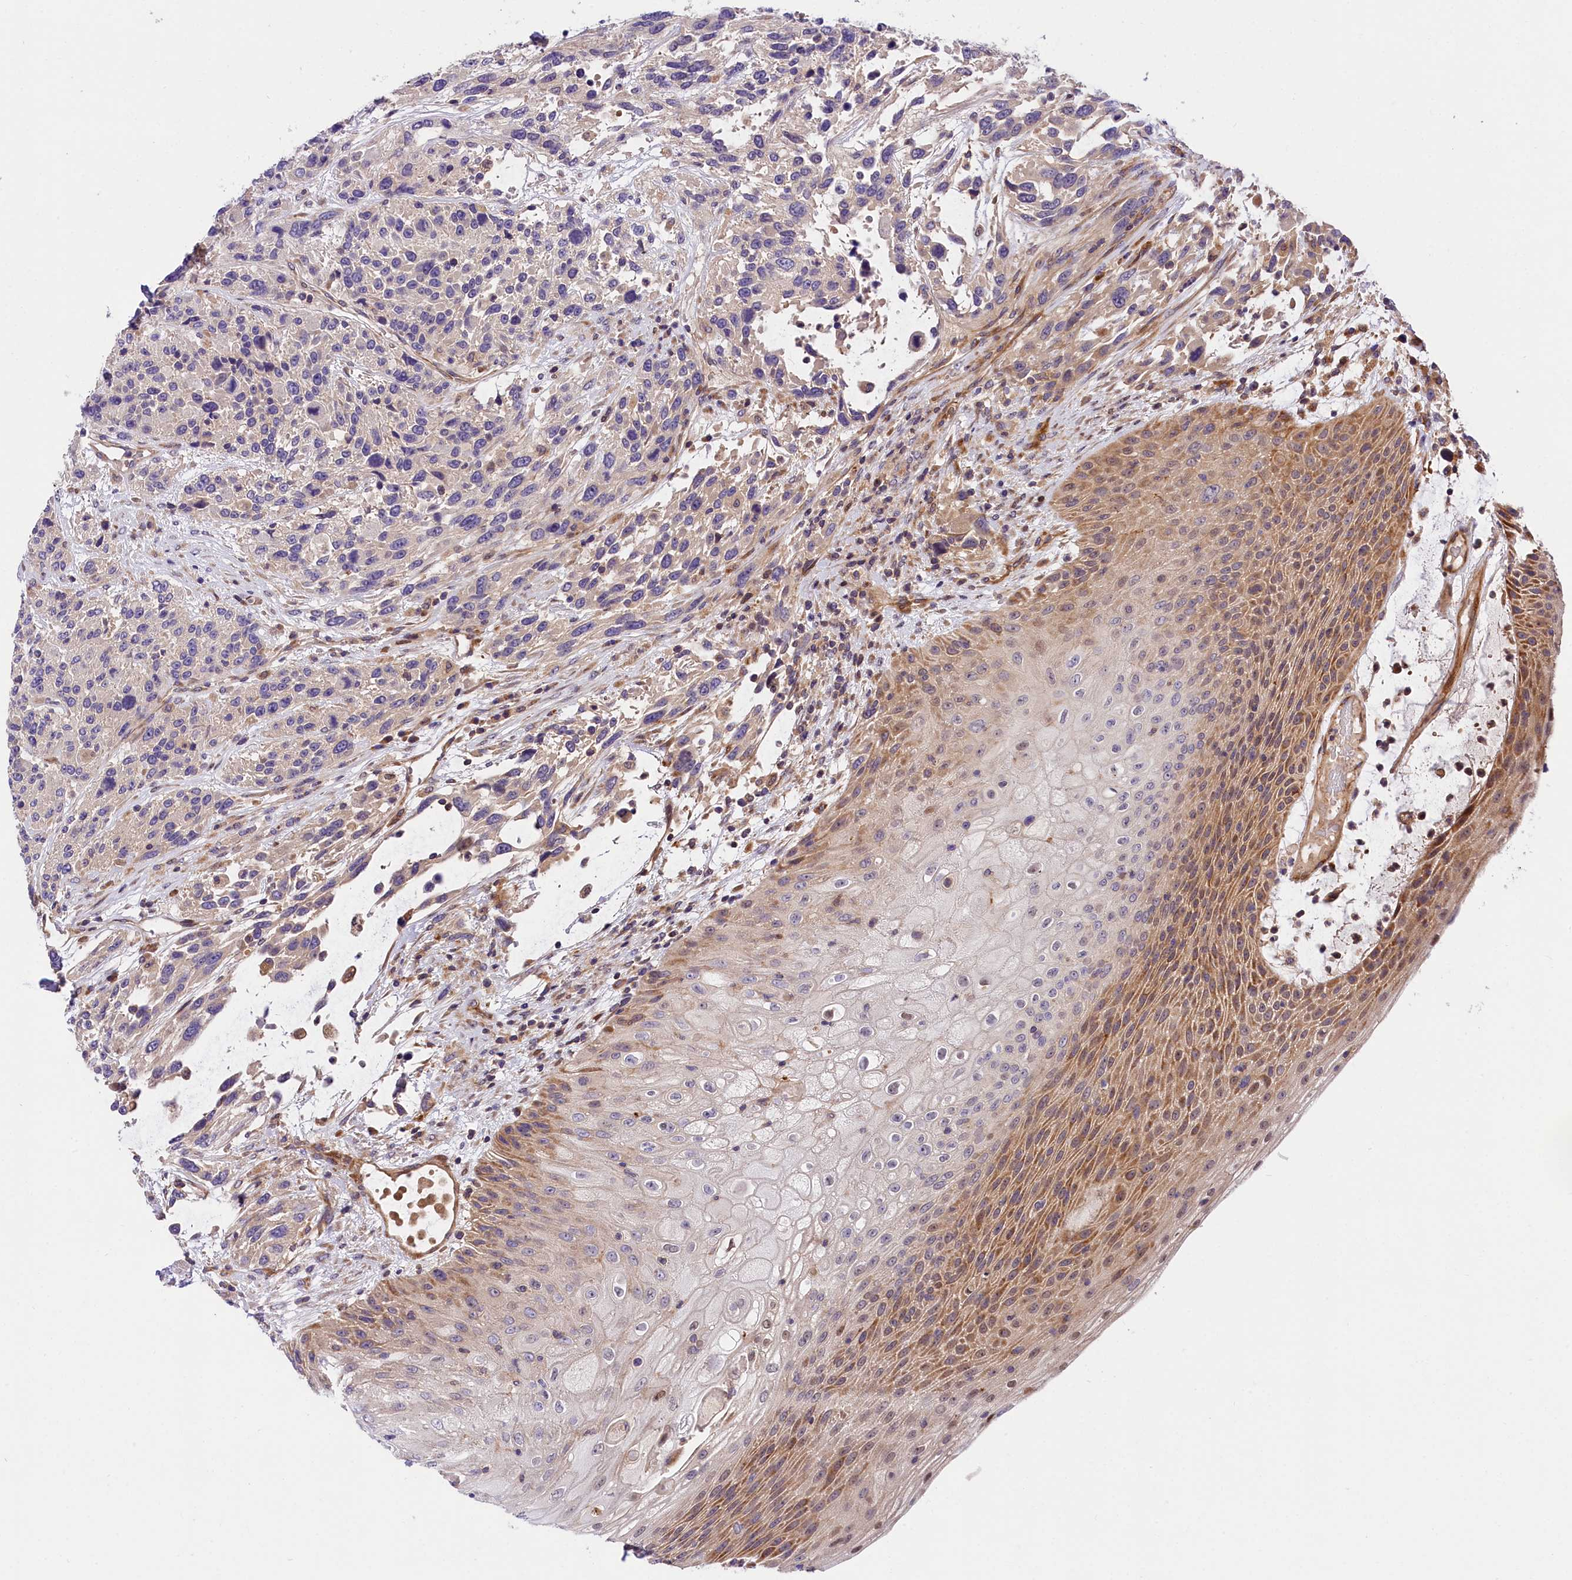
{"staining": {"intensity": "moderate", "quantity": "<25%", "location": "cytoplasmic/membranous"}, "tissue": "urothelial cancer", "cell_type": "Tumor cells", "image_type": "cancer", "snomed": [{"axis": "morphology", "description": "Urothelial carcinoma, High grade"}, {"axis": "topography", "description": "Urinary bladder"}], "caption": "IHC photomicrograph of neoplastic tissue: urothelial cancer stained using IHC demonstrates low levels of moderate protein expression localized specifically in the cytoplasmic/membranous of tumor cells, appearing as a cytoplasmic/membranous brown color.", "gene": "ARMC6", "patient": {"sex": "female", "age": 70}}